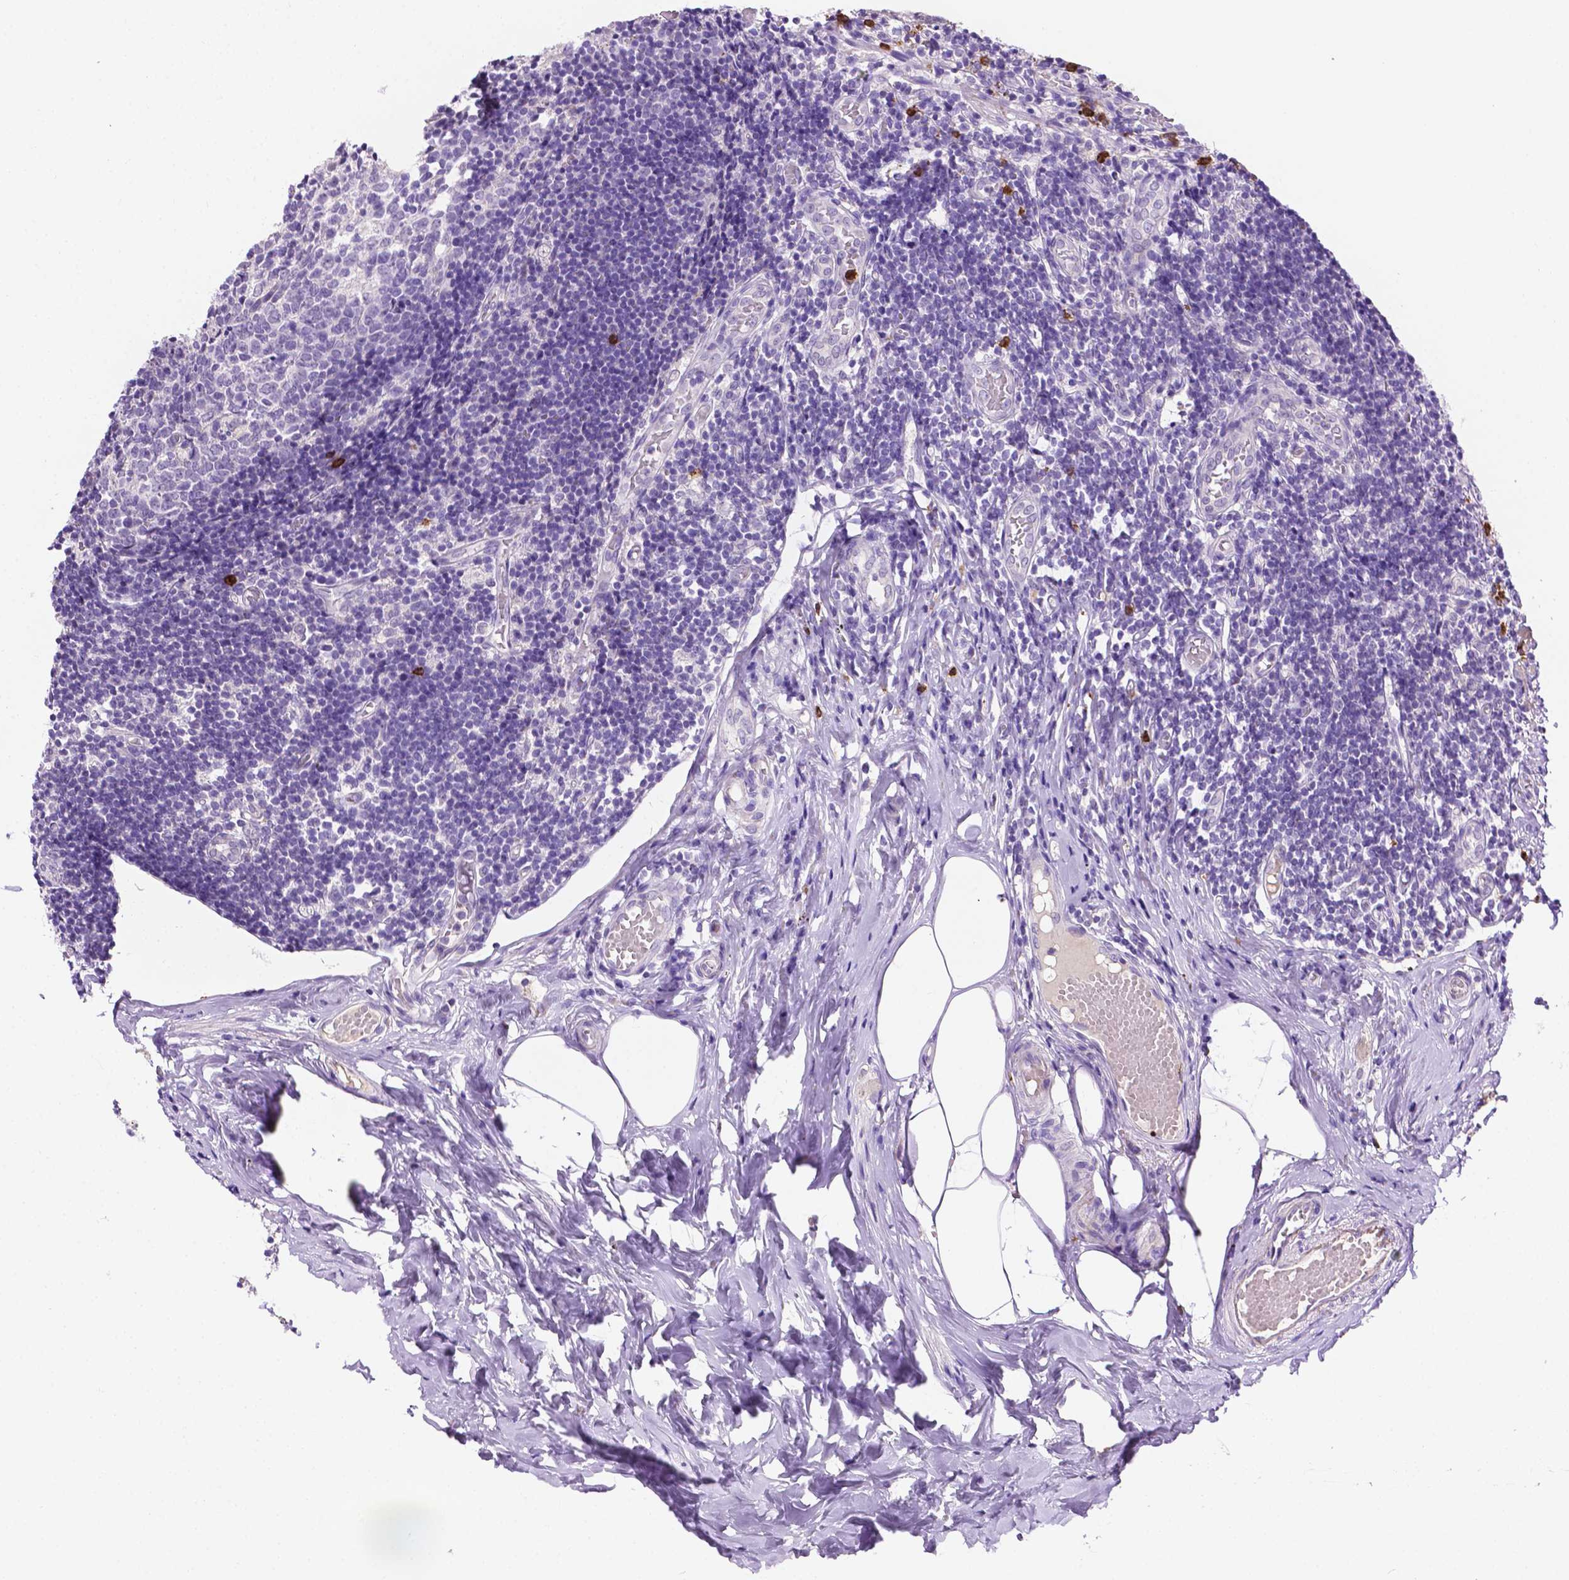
{"staining": {"intensity": "negative", "quantity": "none", "location": "none"}, "tissue": "appendix", "cell_type": "Glandular cells", "image_type": "normal", "snomed": [{"axis": "morphology", "description": "Normal tissue, NOS"}, {"axis": "topography", "description": "Appendix"}], "caption": "The IHC micrograph has no significant staining in glandular cells of appendix. The staining was performed using DAB to visualize the protein expression in brown, while the nuclei were stained in blue with hematoxylin (Magnification: 20x).", "gene": "MMP27", "patient": {"sex": "female", "age": 32}}